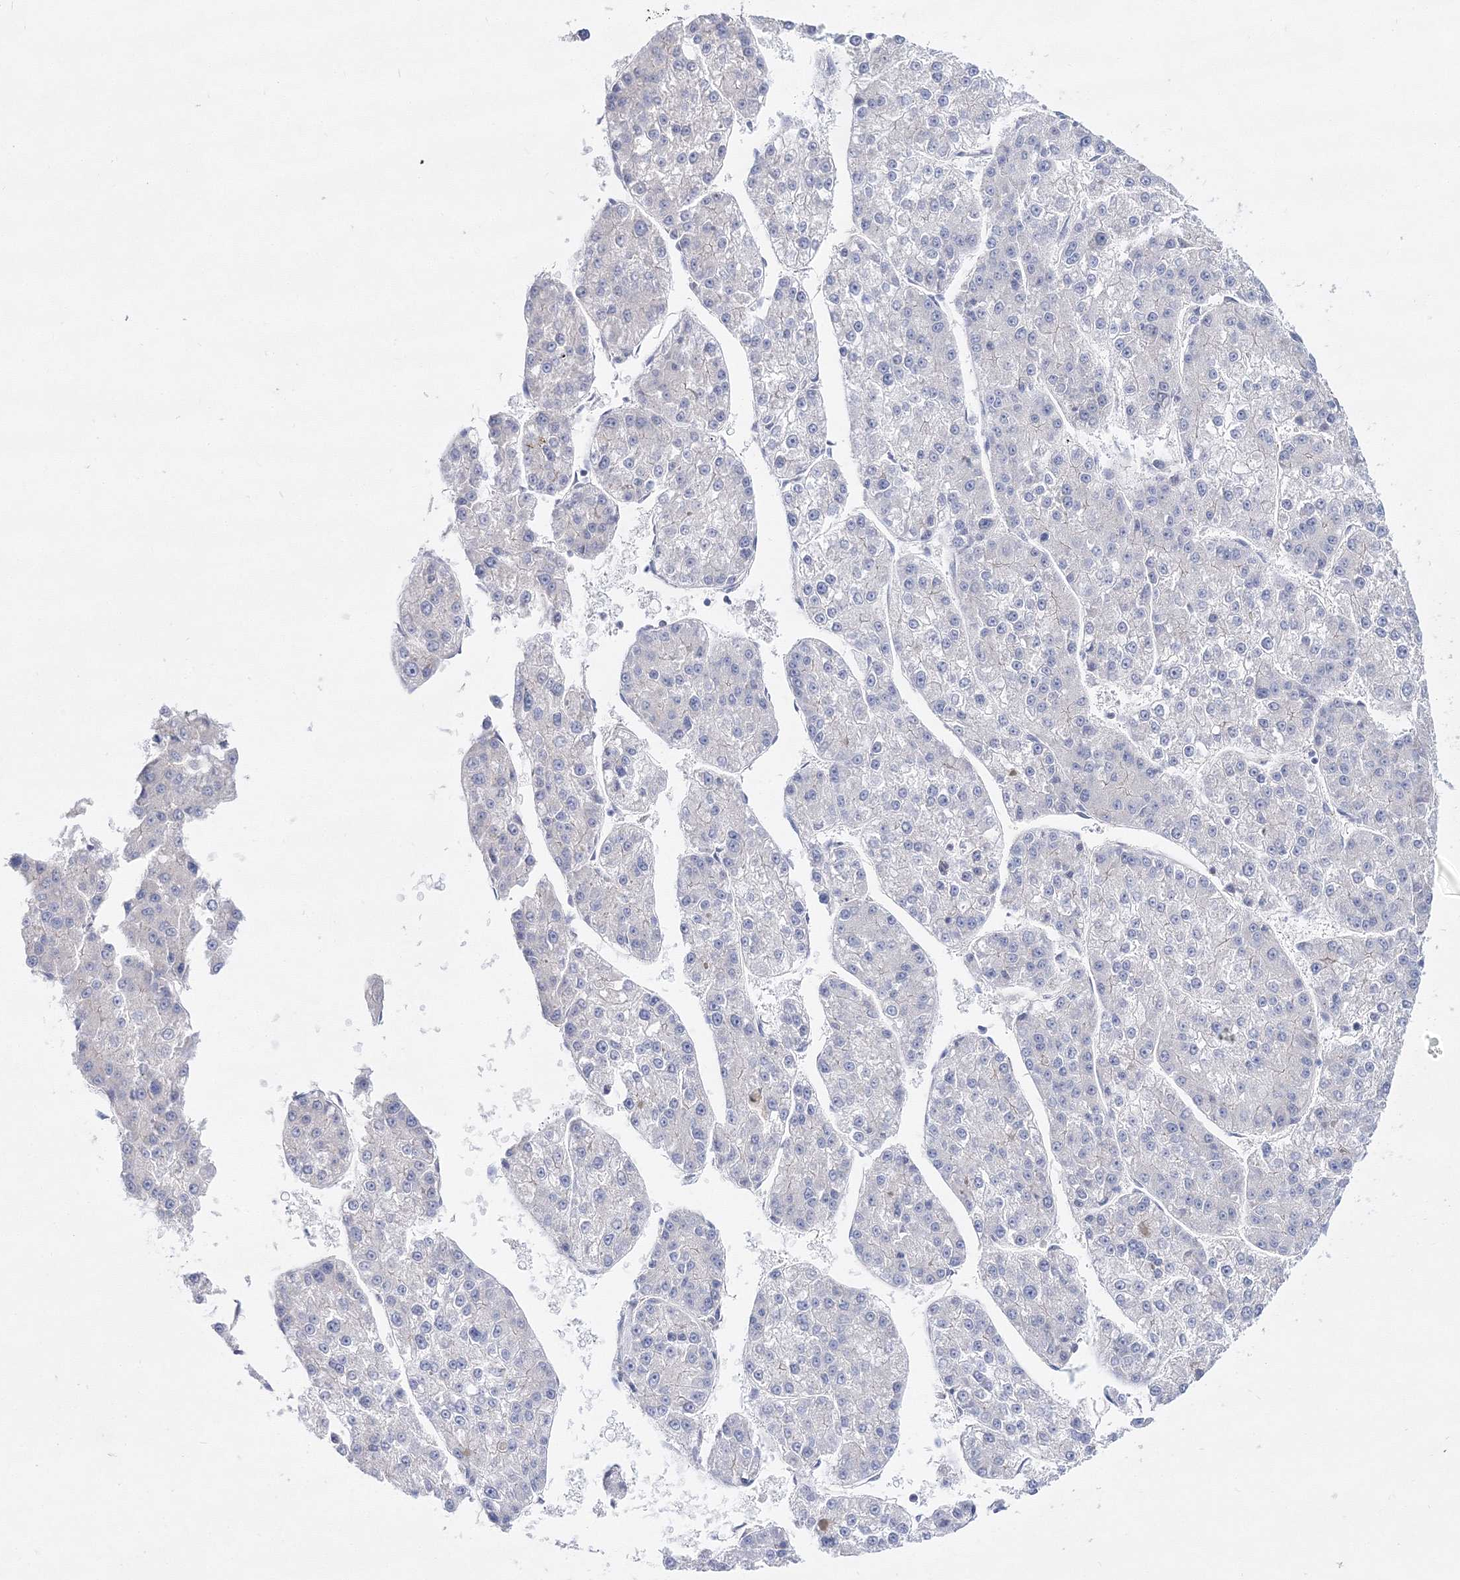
{"staining": {"intensity": "negative", "quantity": "none", "location": "none"}, "tissue": "liver cancer", "cell_type": "Tumor cells", "image_type": "cancer", "snomed": [{"axis": "morphology", "description": "Carcinoma, Hepatocellular, NOS"}, {"axis": "topography", "description": "Liver"}], "caption": "Tumor cells are negative for protein expression in human liver cancer (hepatocellular carcinoma). (Brightfield microscopy of DAB (3,3'-diaminobenzidine) immunohistochemistry (IHC) at high magnification).", "gene": "ARHGAP32", "patient": {"sex": "female", "age": 73}}